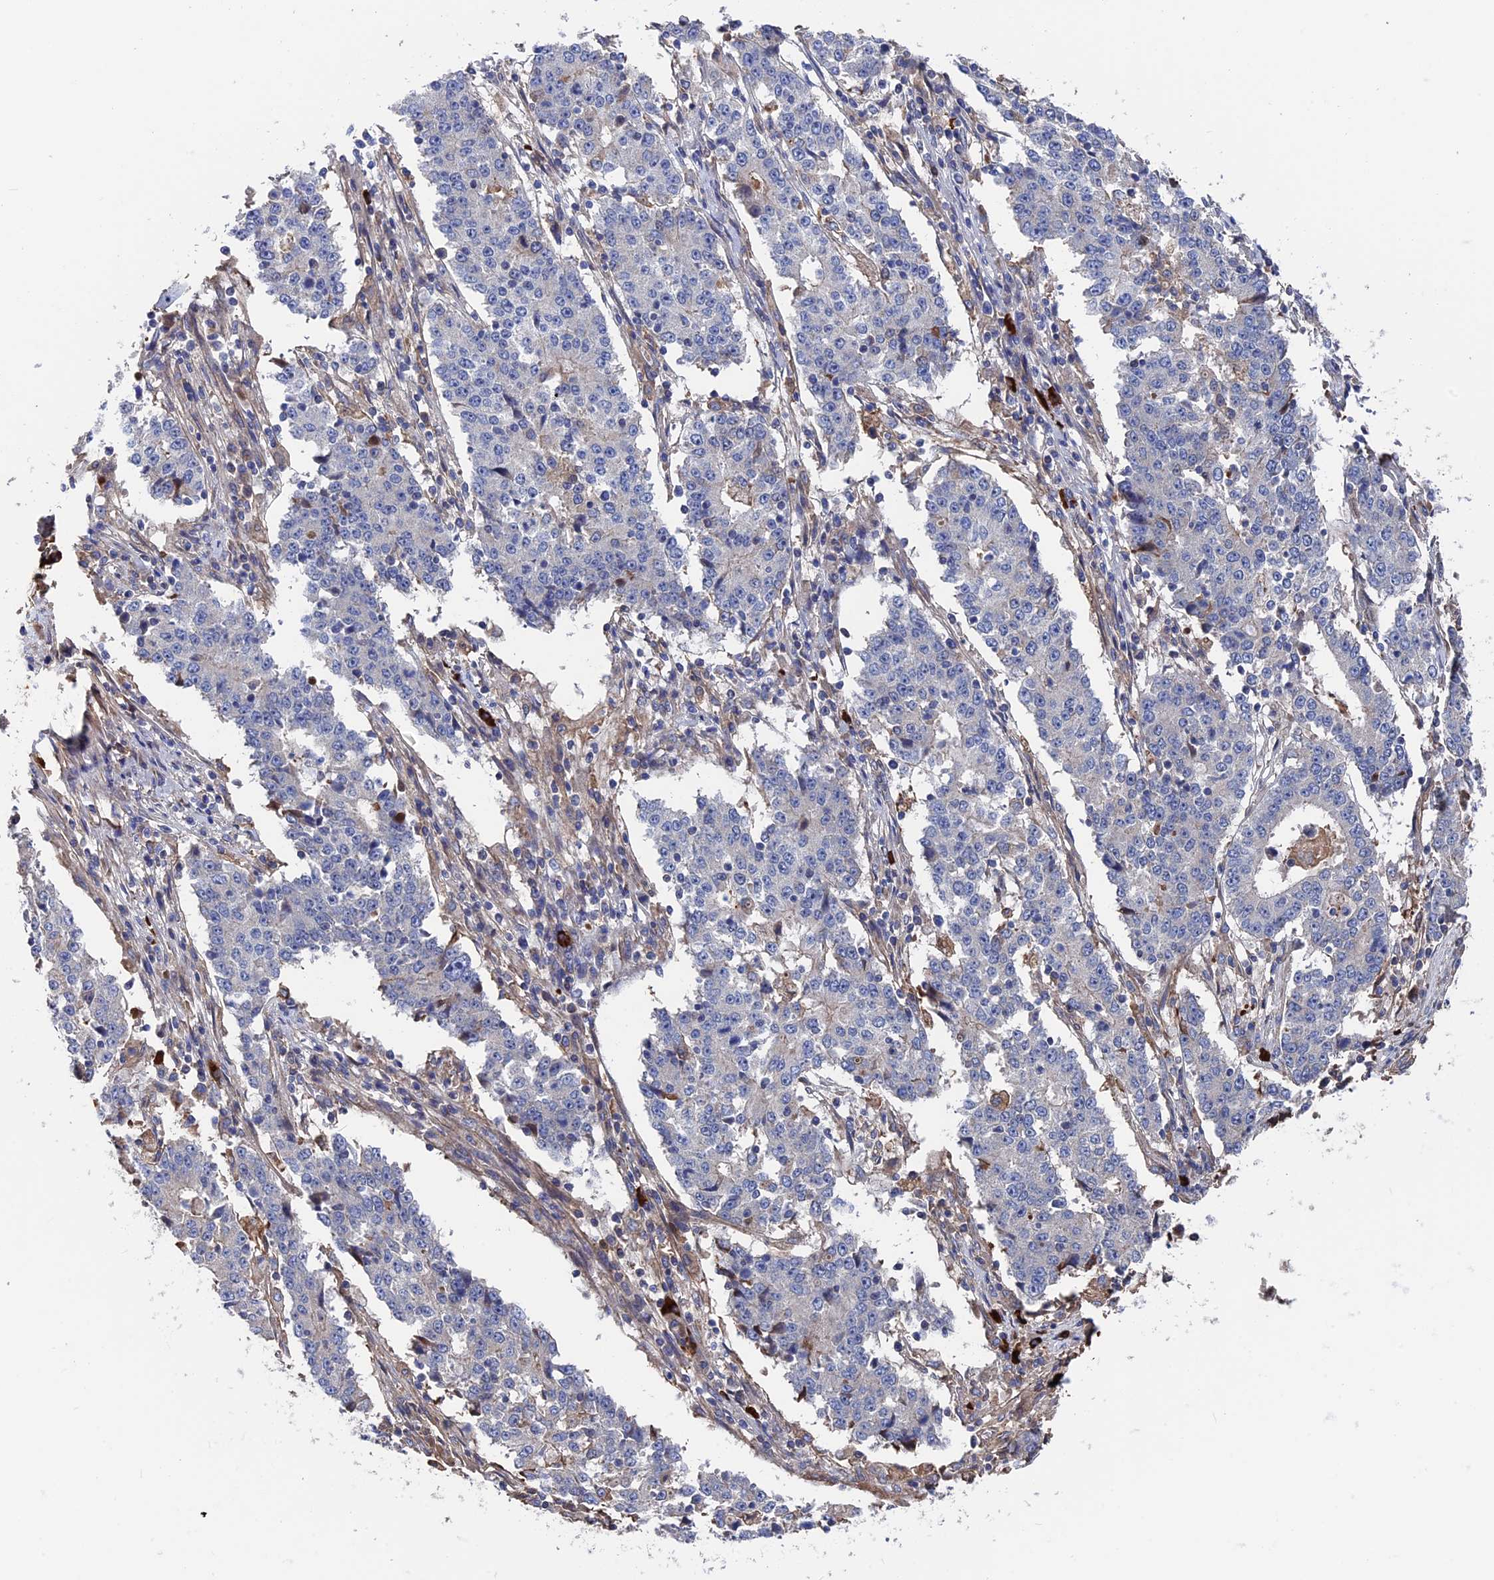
{"staining": {"intensity": "negative", "quantity": "none", "location": "none"}, "tissue": "stomach cancer", "cell_type": "Tumor cells", "image_type": "cancer", "snomed": [{"axis": "morphology", "description": "Adenocarcinoma, NOS"}, {"axis": "topography", "description": "Stomach"}], "caption": "IHC of human stomach adenocarcinoma exhibits no positivity in tumor cells. (DAB IHC visualized using brightfield microscopy, high magnification).", "gene": "RPUSD1", "patient": {"sex": "male", "age": 59}}